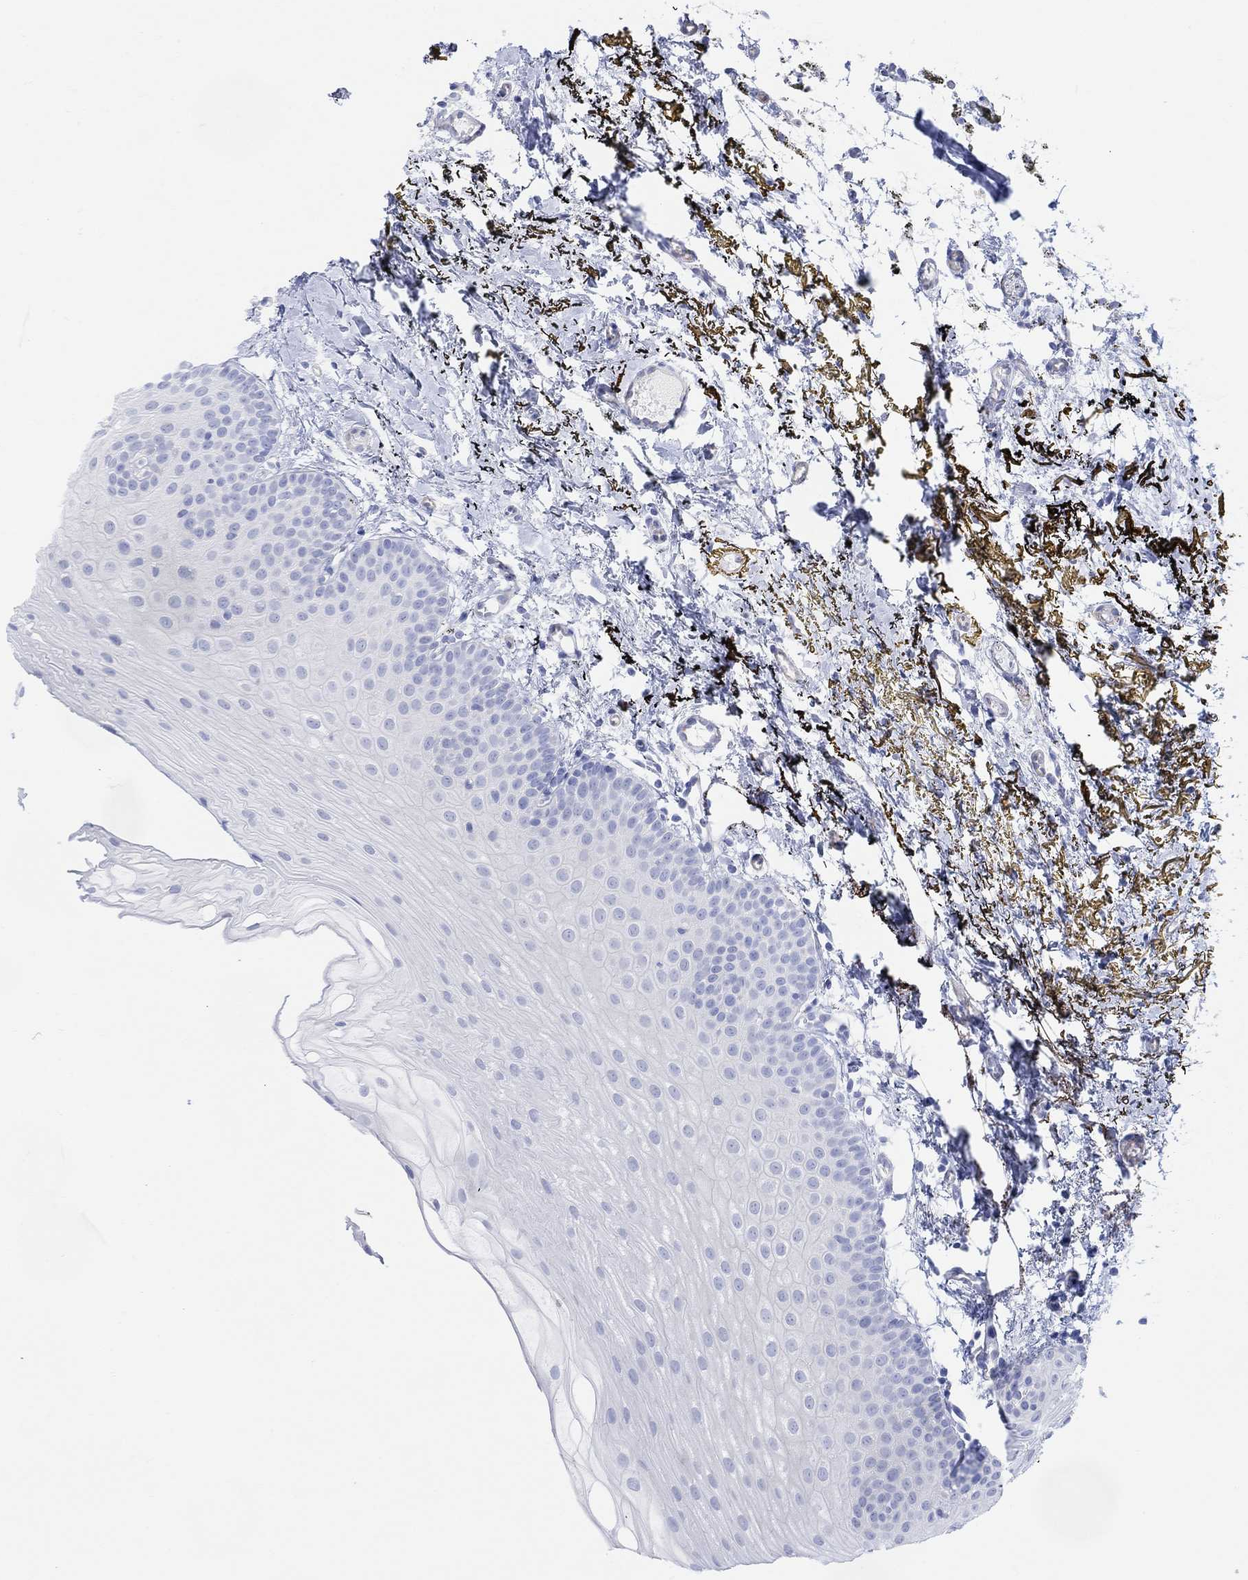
{"staining": {"intensity": "negative", "quantity": "none", "location": "none"}, "tissue": "oral mucosa", "cell_type": "Squamous epithelial cells", "image_type": "normal", "snomed": [{"axis": "morphology", "description": "Normal tissue, NOS"}, {"axis": "topography", "description": "Oral tissue"}], "caption": "Immunohistochemistry (IHC) histopathology image of unremarkable human oral mucosa stained for a protein (brown), which reveals no staining in squamous epithelial cells. (IHC, brightfield microscopy, high magnification).", "gene": "GNG13", "patient": {"sex": "female", "age": 57}}